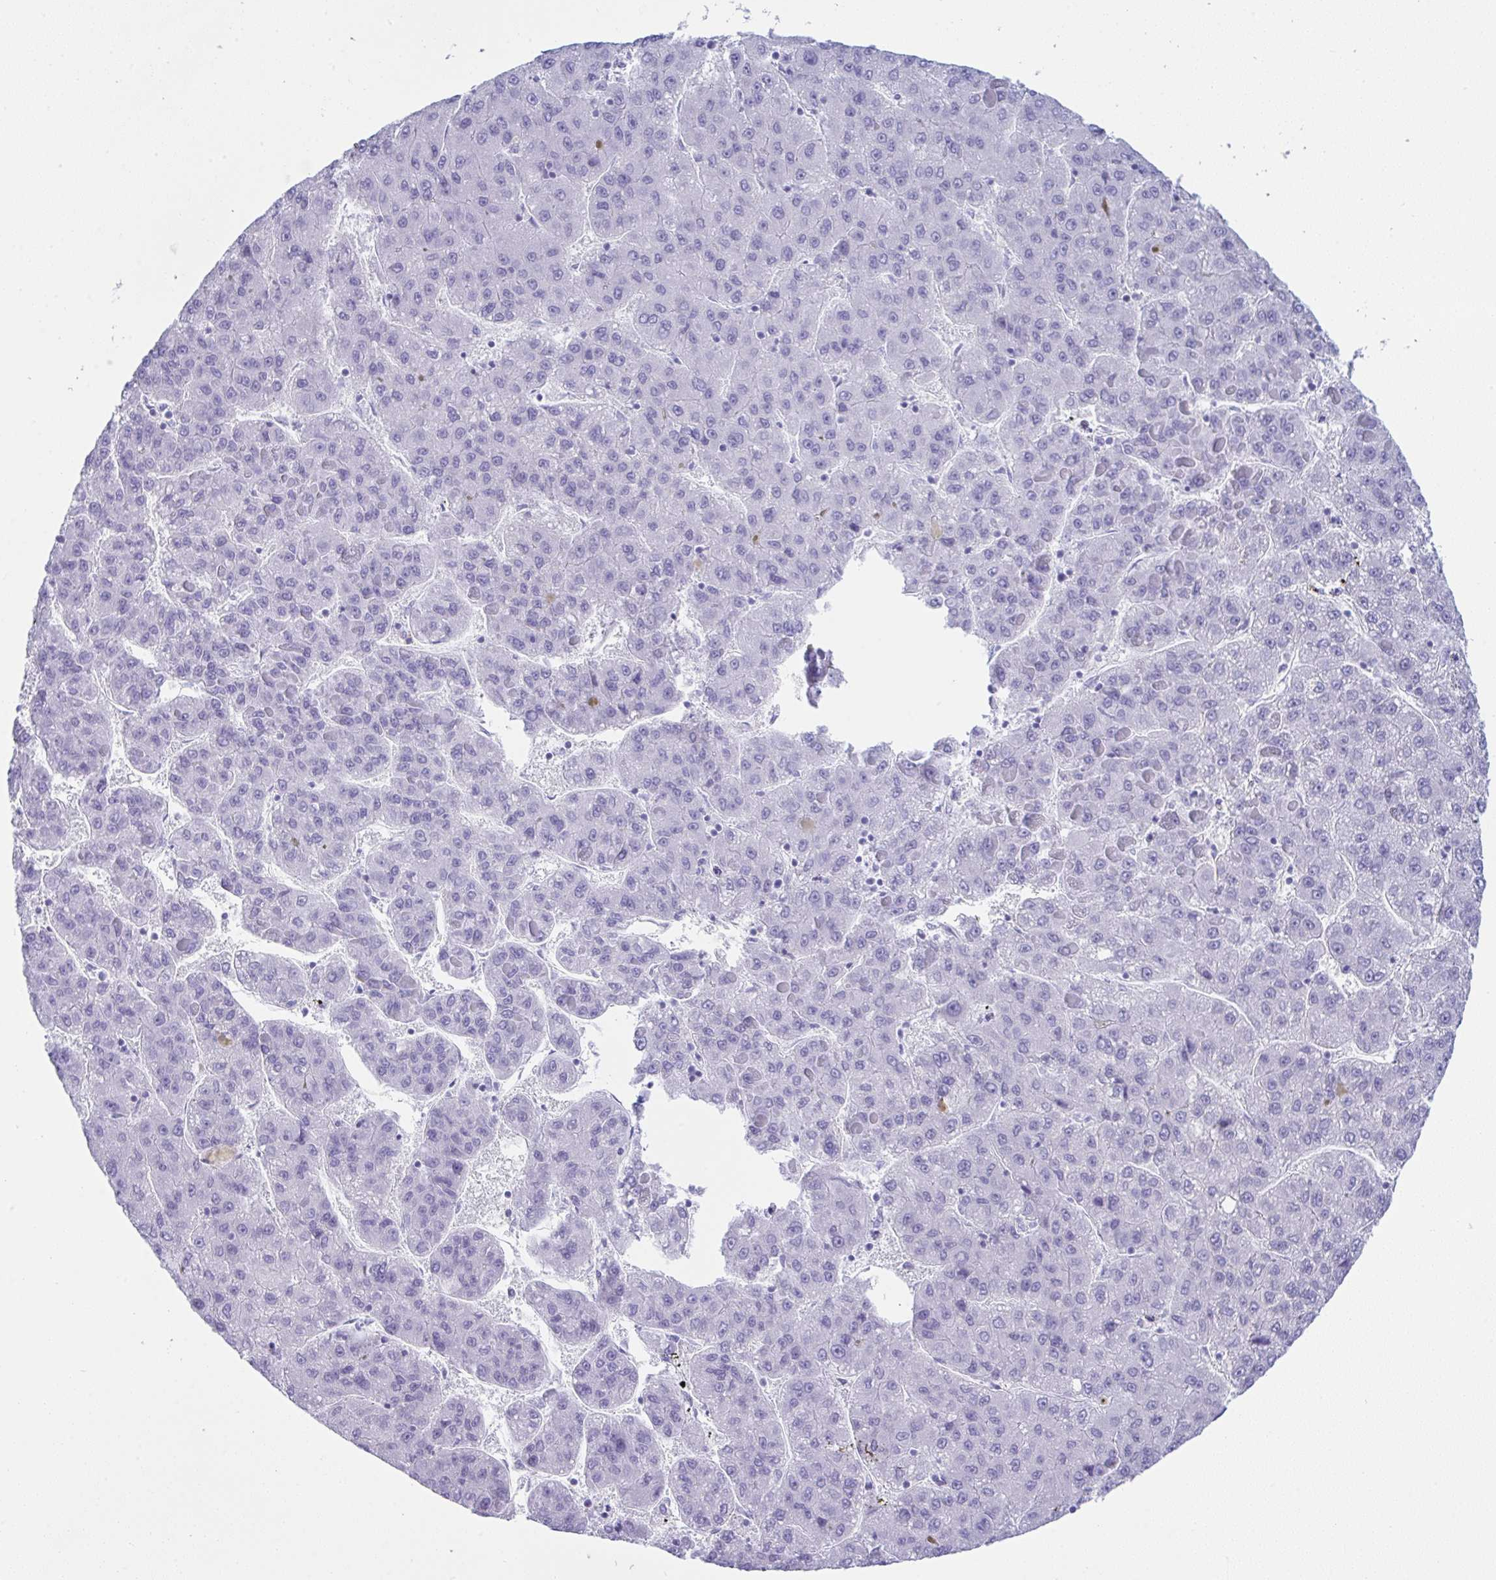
{"staining": {"intensity": "negative", "quantity": "none", "location": "none"}, "tissue": "liver cancer", "cell_type": "Tumor cells", "image_type": "cancer", "snomed": [{"axis": "morphology", "description": "Carcinoma, Hepatocellular, NOS"}, {"axis": "topography", "description": "Liver"}], "caption": "Protein analysis of liver hepatocellular carcinoma shows no significant positivity in tumor cells.", "gene": "JCHAIN", "patient": {"sex": "female", "age": 82}}